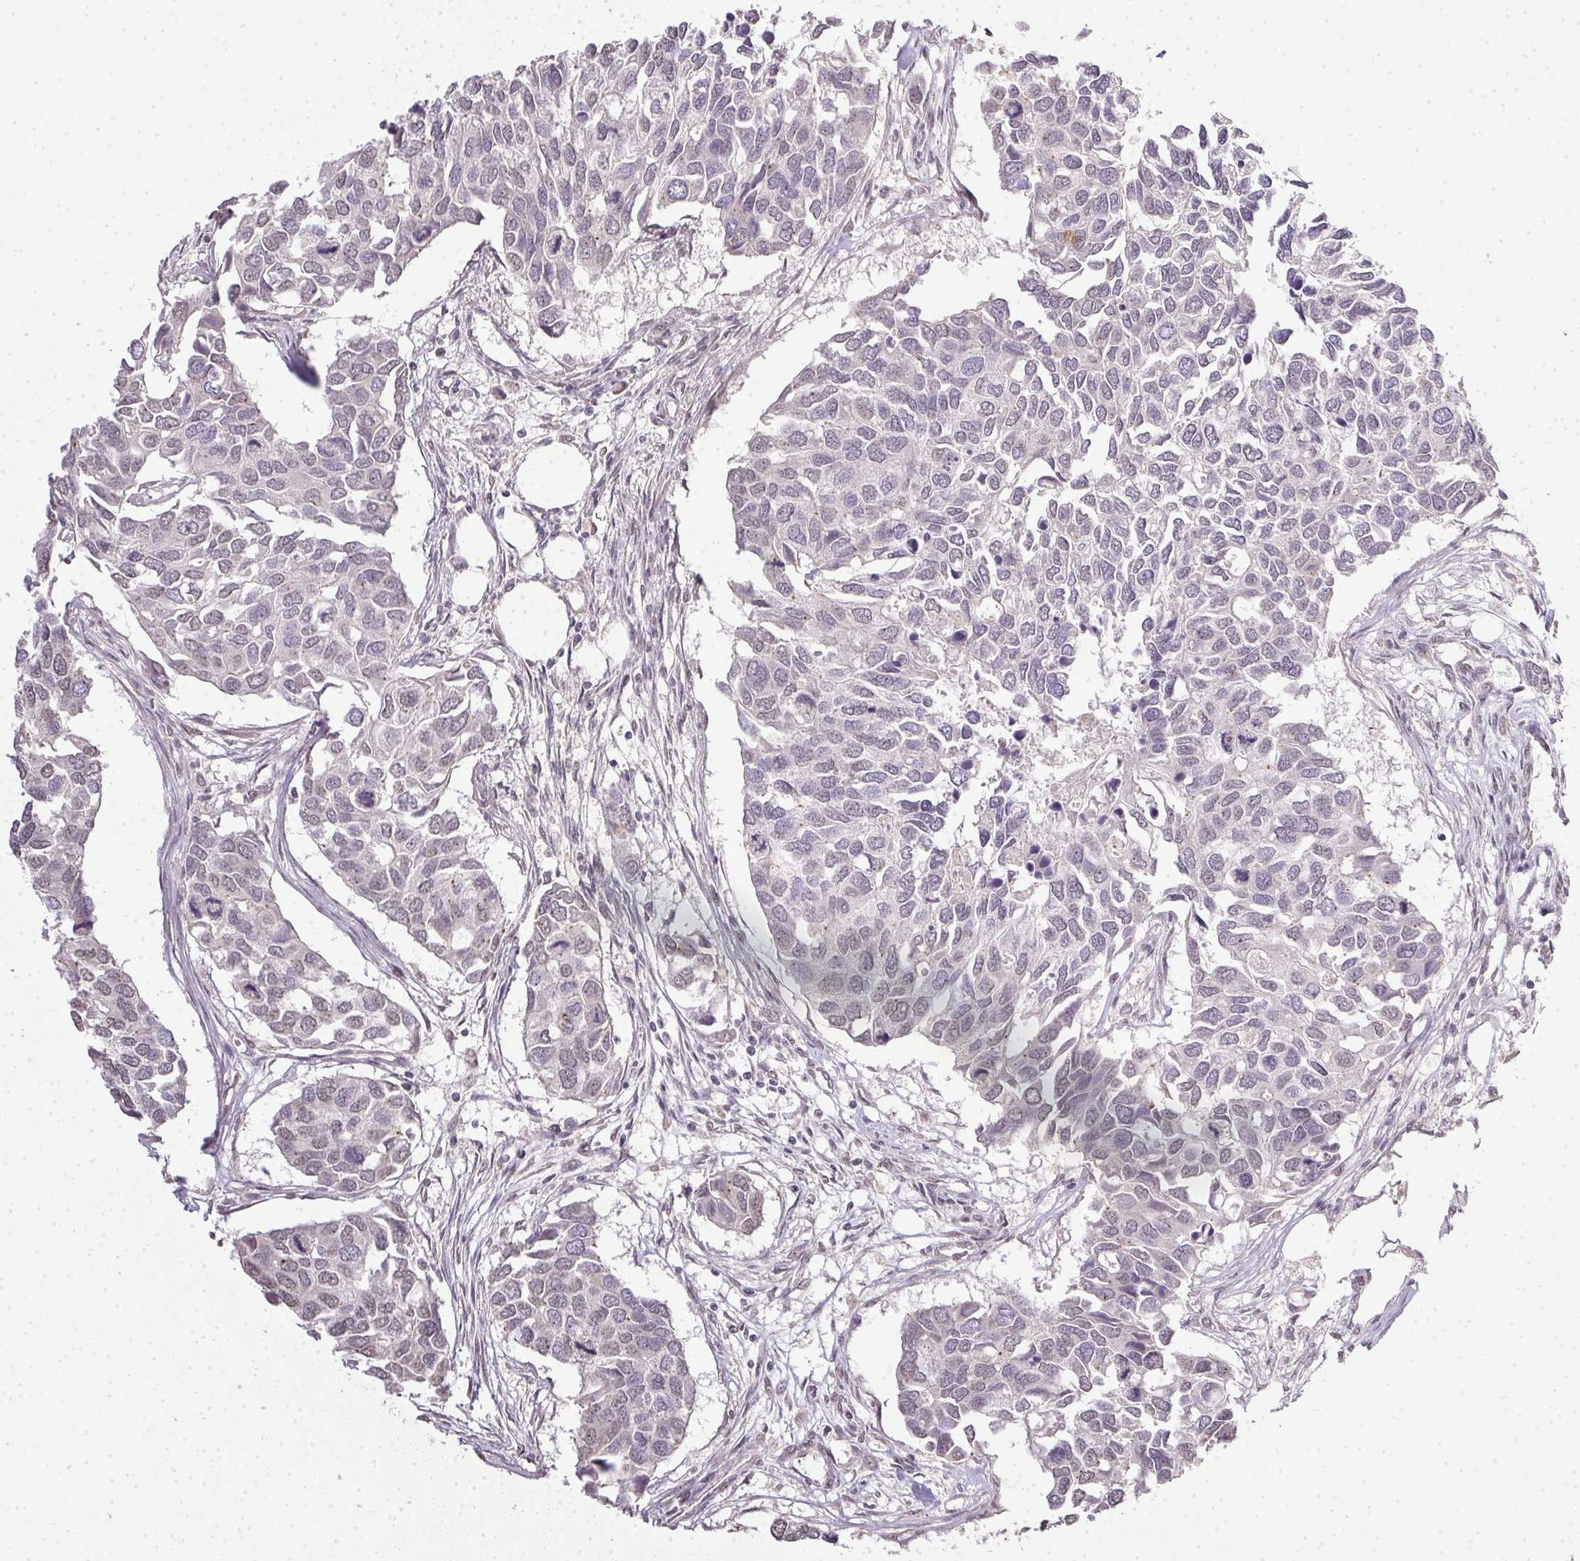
{"staining": {"intensity": "negative", "quantity": "none", "location": "none"}, "tissue": "breast cancer", "cell_type": "Tumor cells", "image_type": "cancer", "snomed": [{"axis": "morphology", "description": "Duct carcinoma"}, {"axis": "topography", "description": "Breast"}], "caption": "The photomicrograph shows no significant expression in tumor cells of infiltrating ductal carcinoma (breast).", "gene": "PPP4R4", "patient": {"sex": "female", "age": 83}}